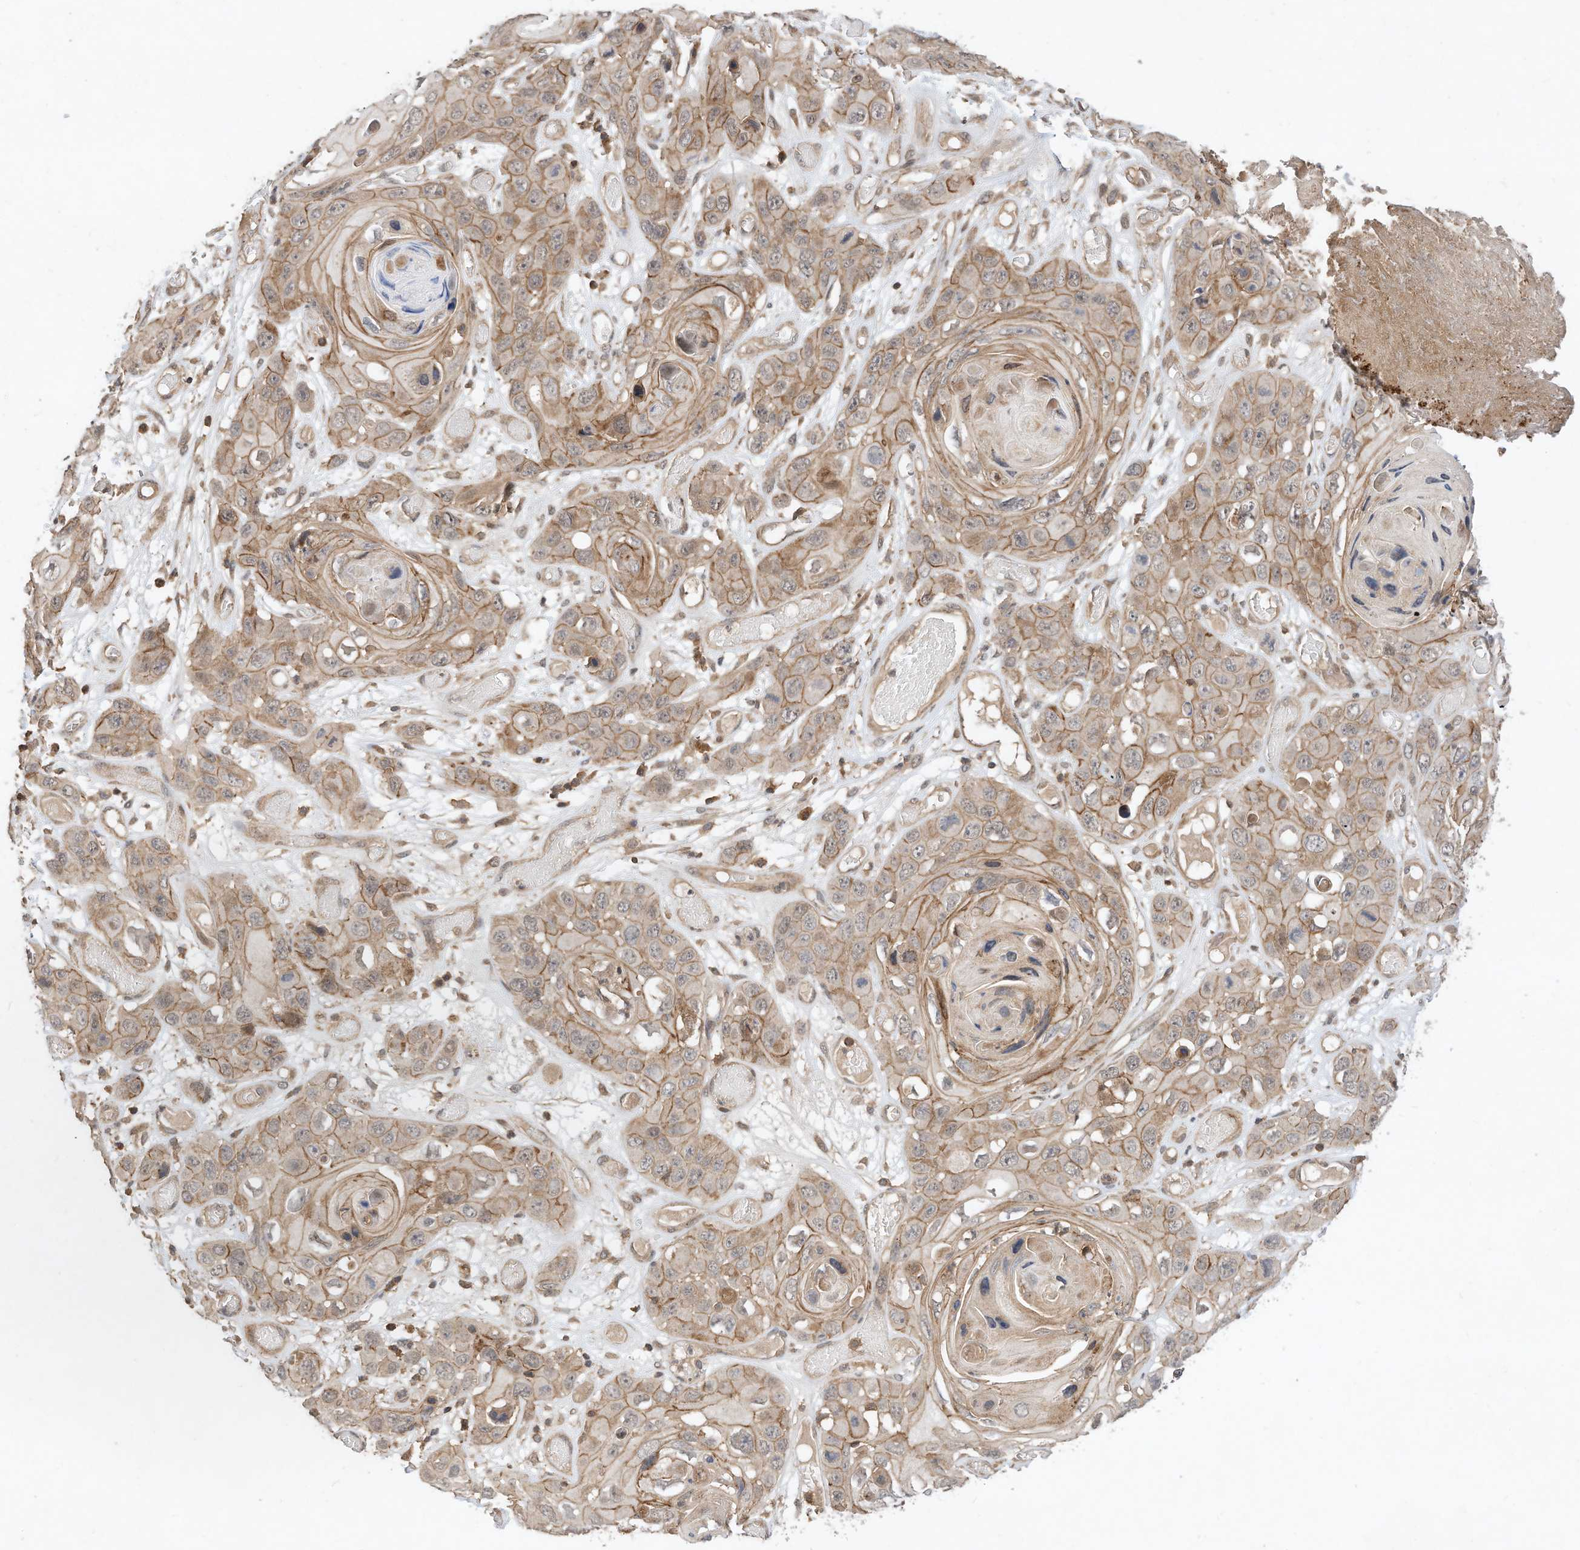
{"staining": {"intensity": "moderate", "quantity": ">75%", "location": "cytoplasmic/membranous"}, "tissue": "skin cancer", "cell_type": "Tumor cells", "image_type": "cancer", "snomed": [{"axis": "morphology", "description": "Squamous cell carcinoma, NOS"}, {"axis": "topography", "description": "Skin"}], "caption": "Immunohistochemical staining of human skin cancer demonstrates medium levels of moderate cytoplasmic/membranous protein positivity in approximately >75% of tumor cells.", "gene": "CPAMD8", "patient": {"sex": "male", "age": 55}}